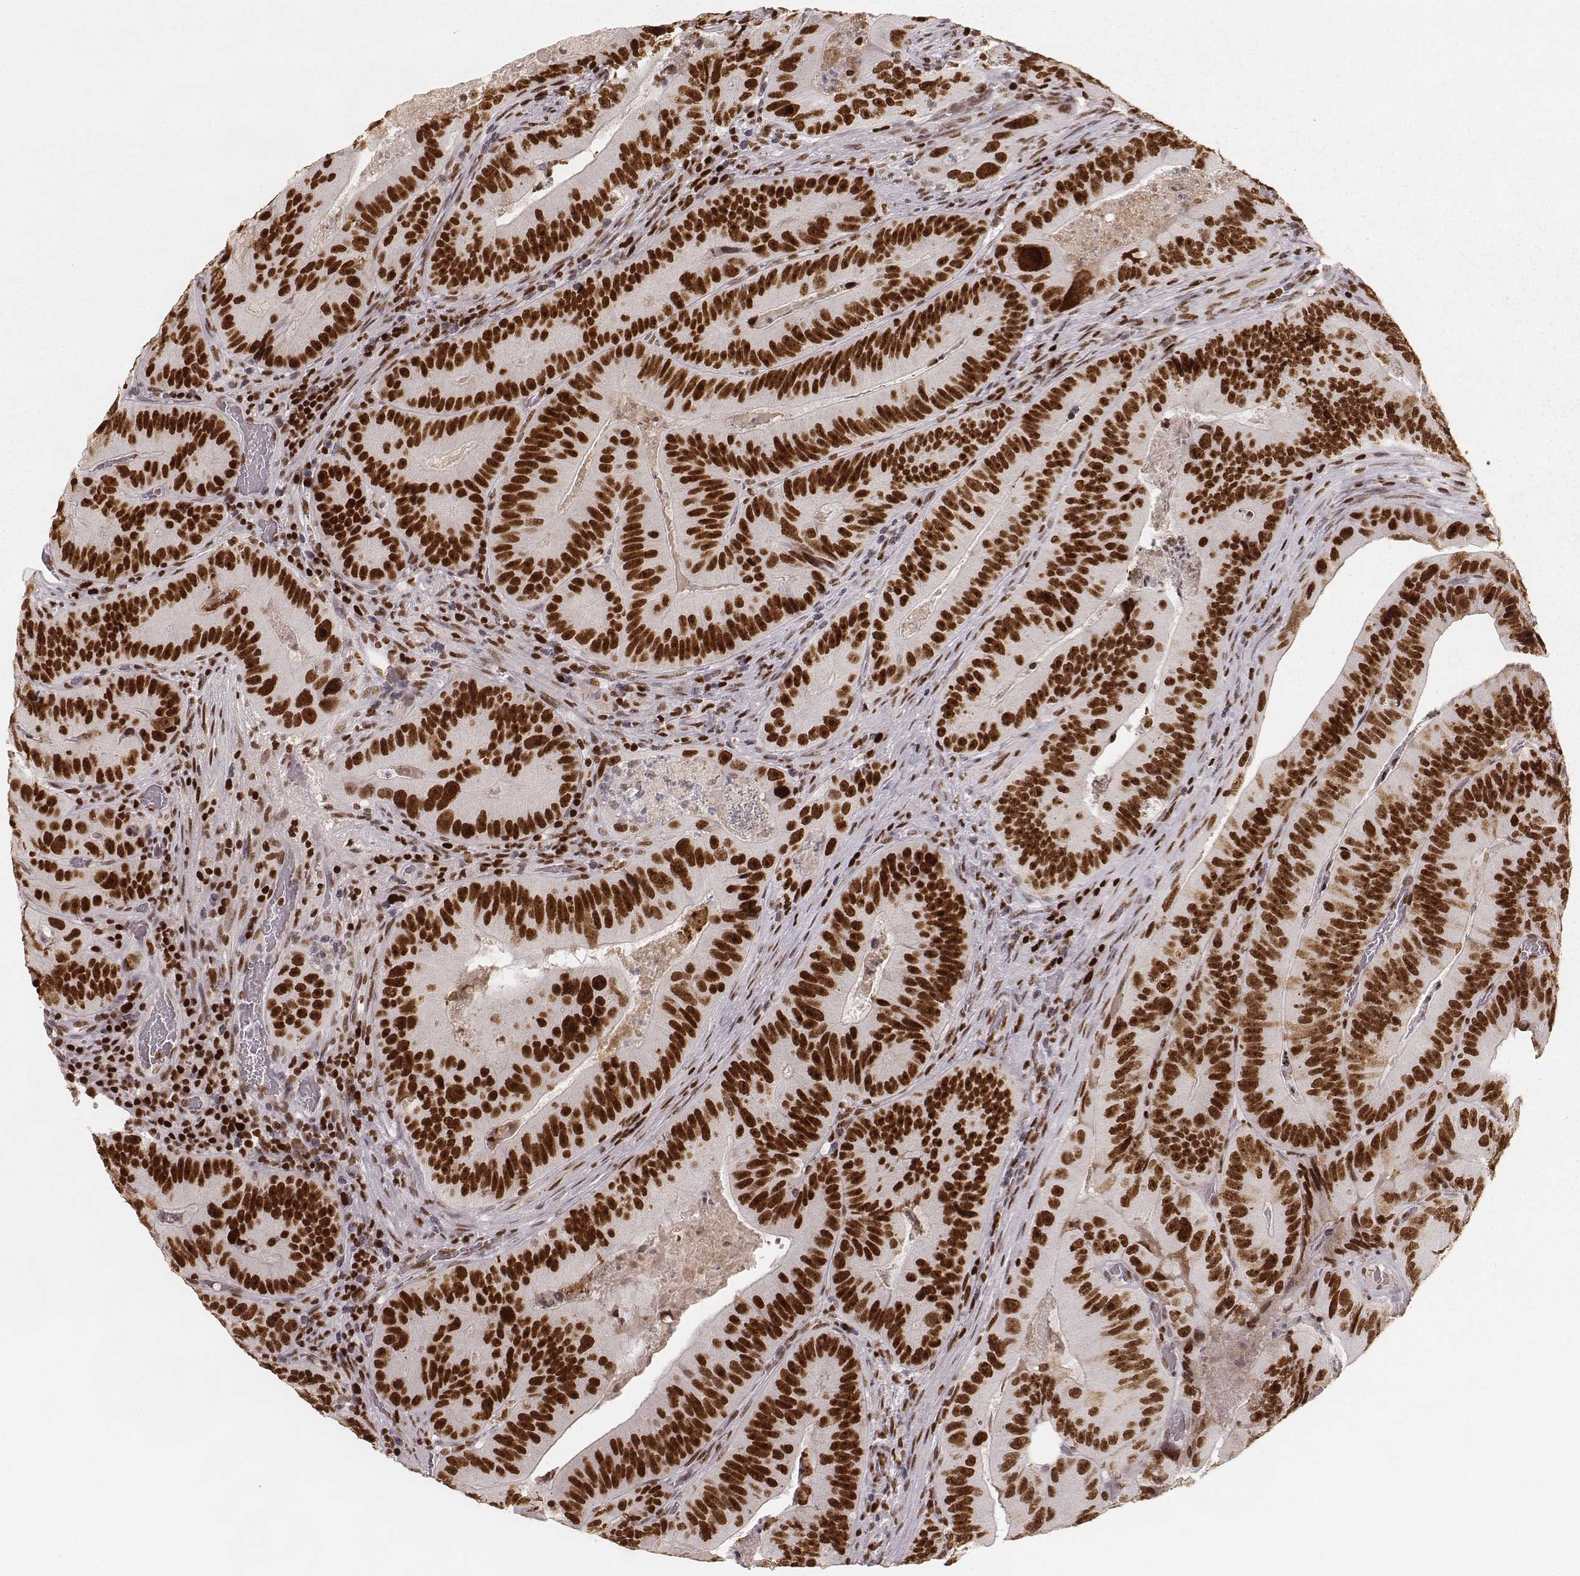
{"staining": {"intensity": "strong", "quantity": ">75%", "location": "nuclear"}, "tissue": "colorectal cancer", "cell_type": "Tumor cells", "image_type": "cancer", "snomed": [{"axis": "morphology", "description": "Adenocarcinoma, NOS"}, {"axis": "topography", "description": "Colon"}], "caption": "Protein staining of colorectal adenocarcinoma tissue exhibits strong nuclear positivity in about >75% of tumor cells.", "gene": "PARP1", "patient": {"sex": "female", "age": 86}}